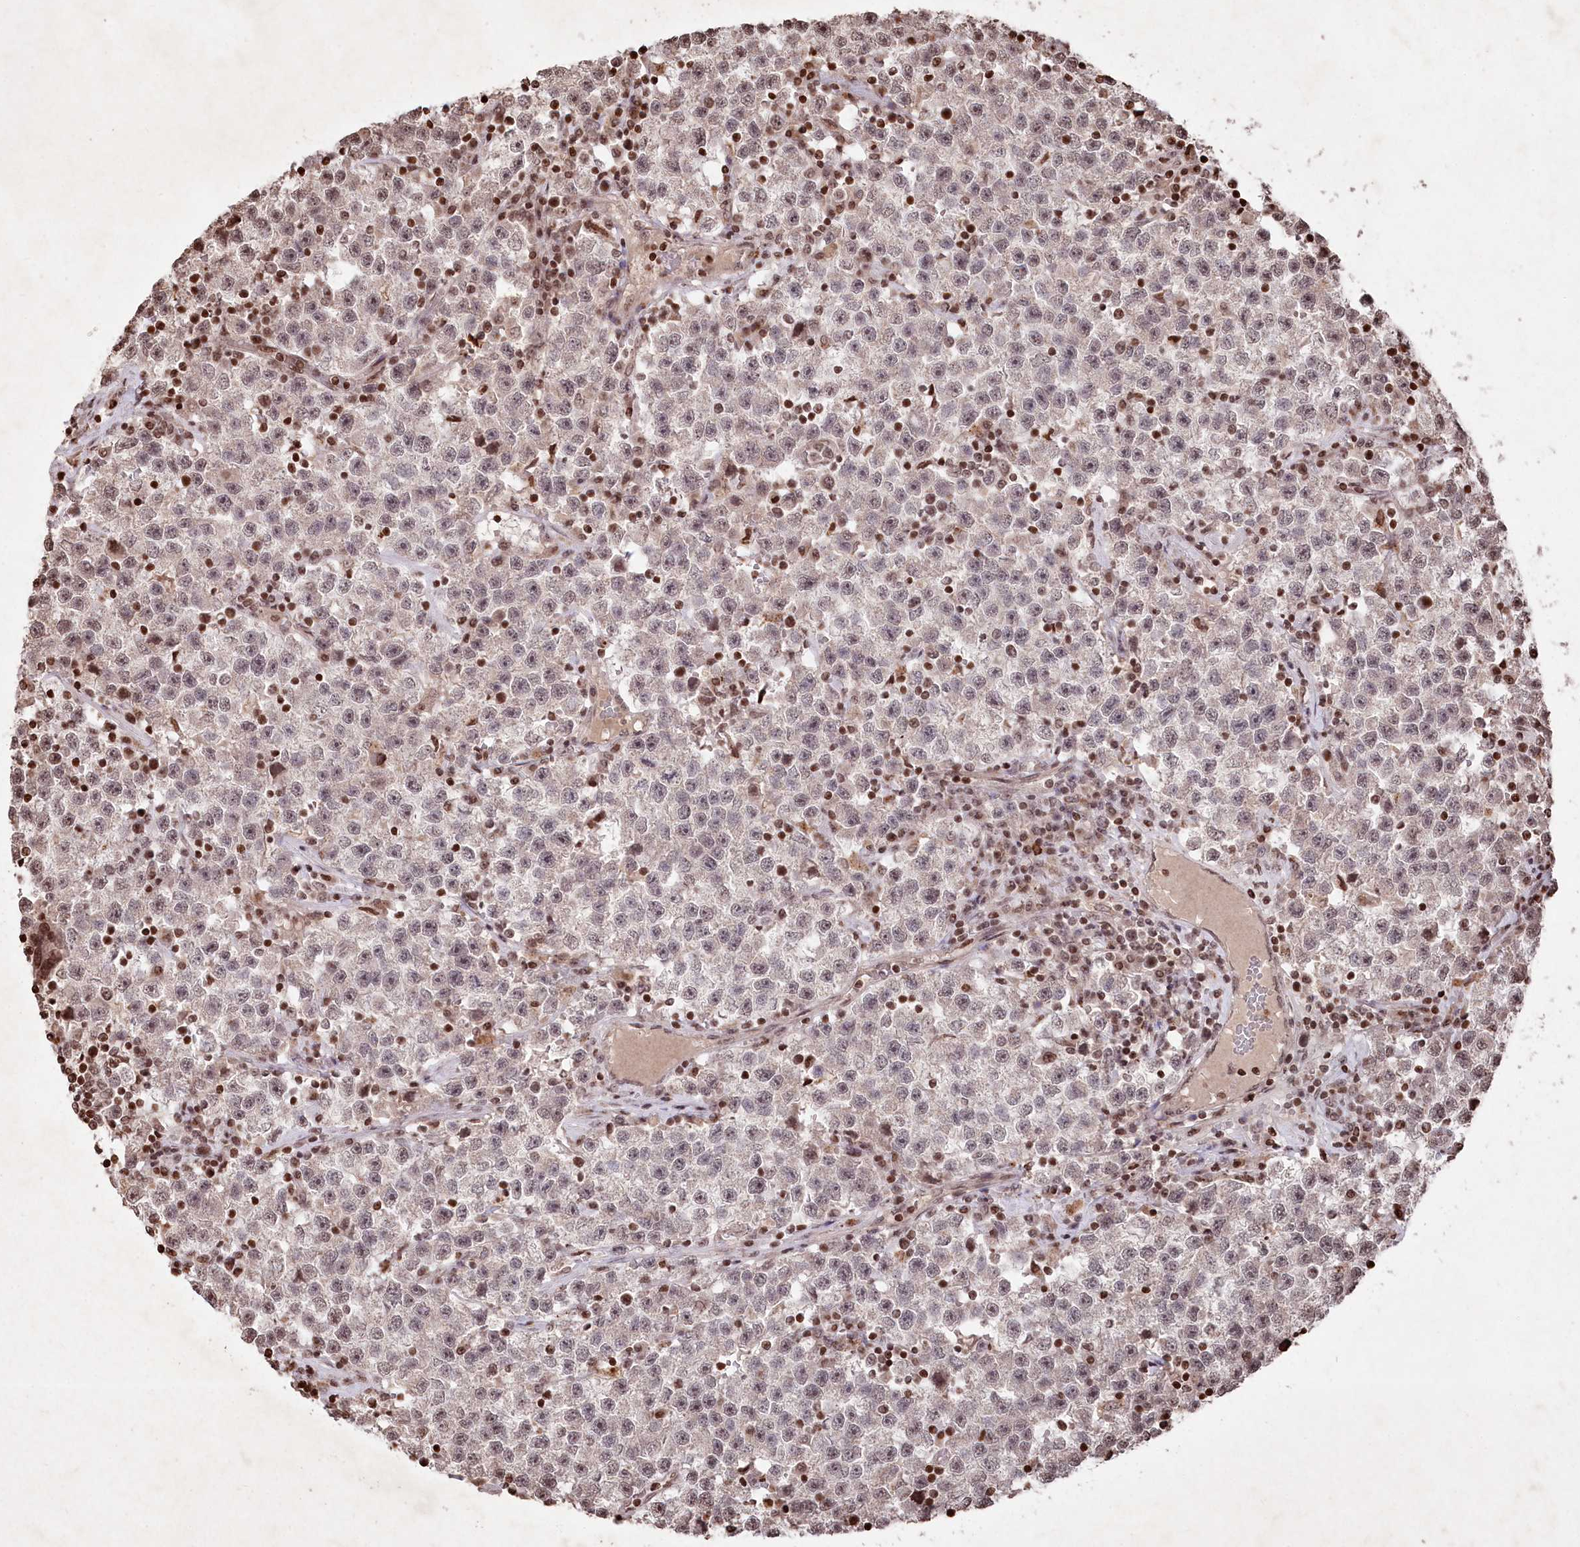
{"staining": {"intensity": "weak", "quantity": "25%-75%", "location": "nuclear"}, "tissue": "testis cancer", "cell_type": "Tumor cells", "image_type": "cancer", "snomed": [{"axis": "morphology", "description": "Seminoma, NOS"}, {"axis": "topography", "description": "Testis"}], "caption": "Seminoma (testis) was stained to show a protein in brown. There is low levels of weak nuclear positivity in about 25%-75% of tumor cells.", "gene": "CCSER2", "patient": {"sex": "male", "age": 22}}